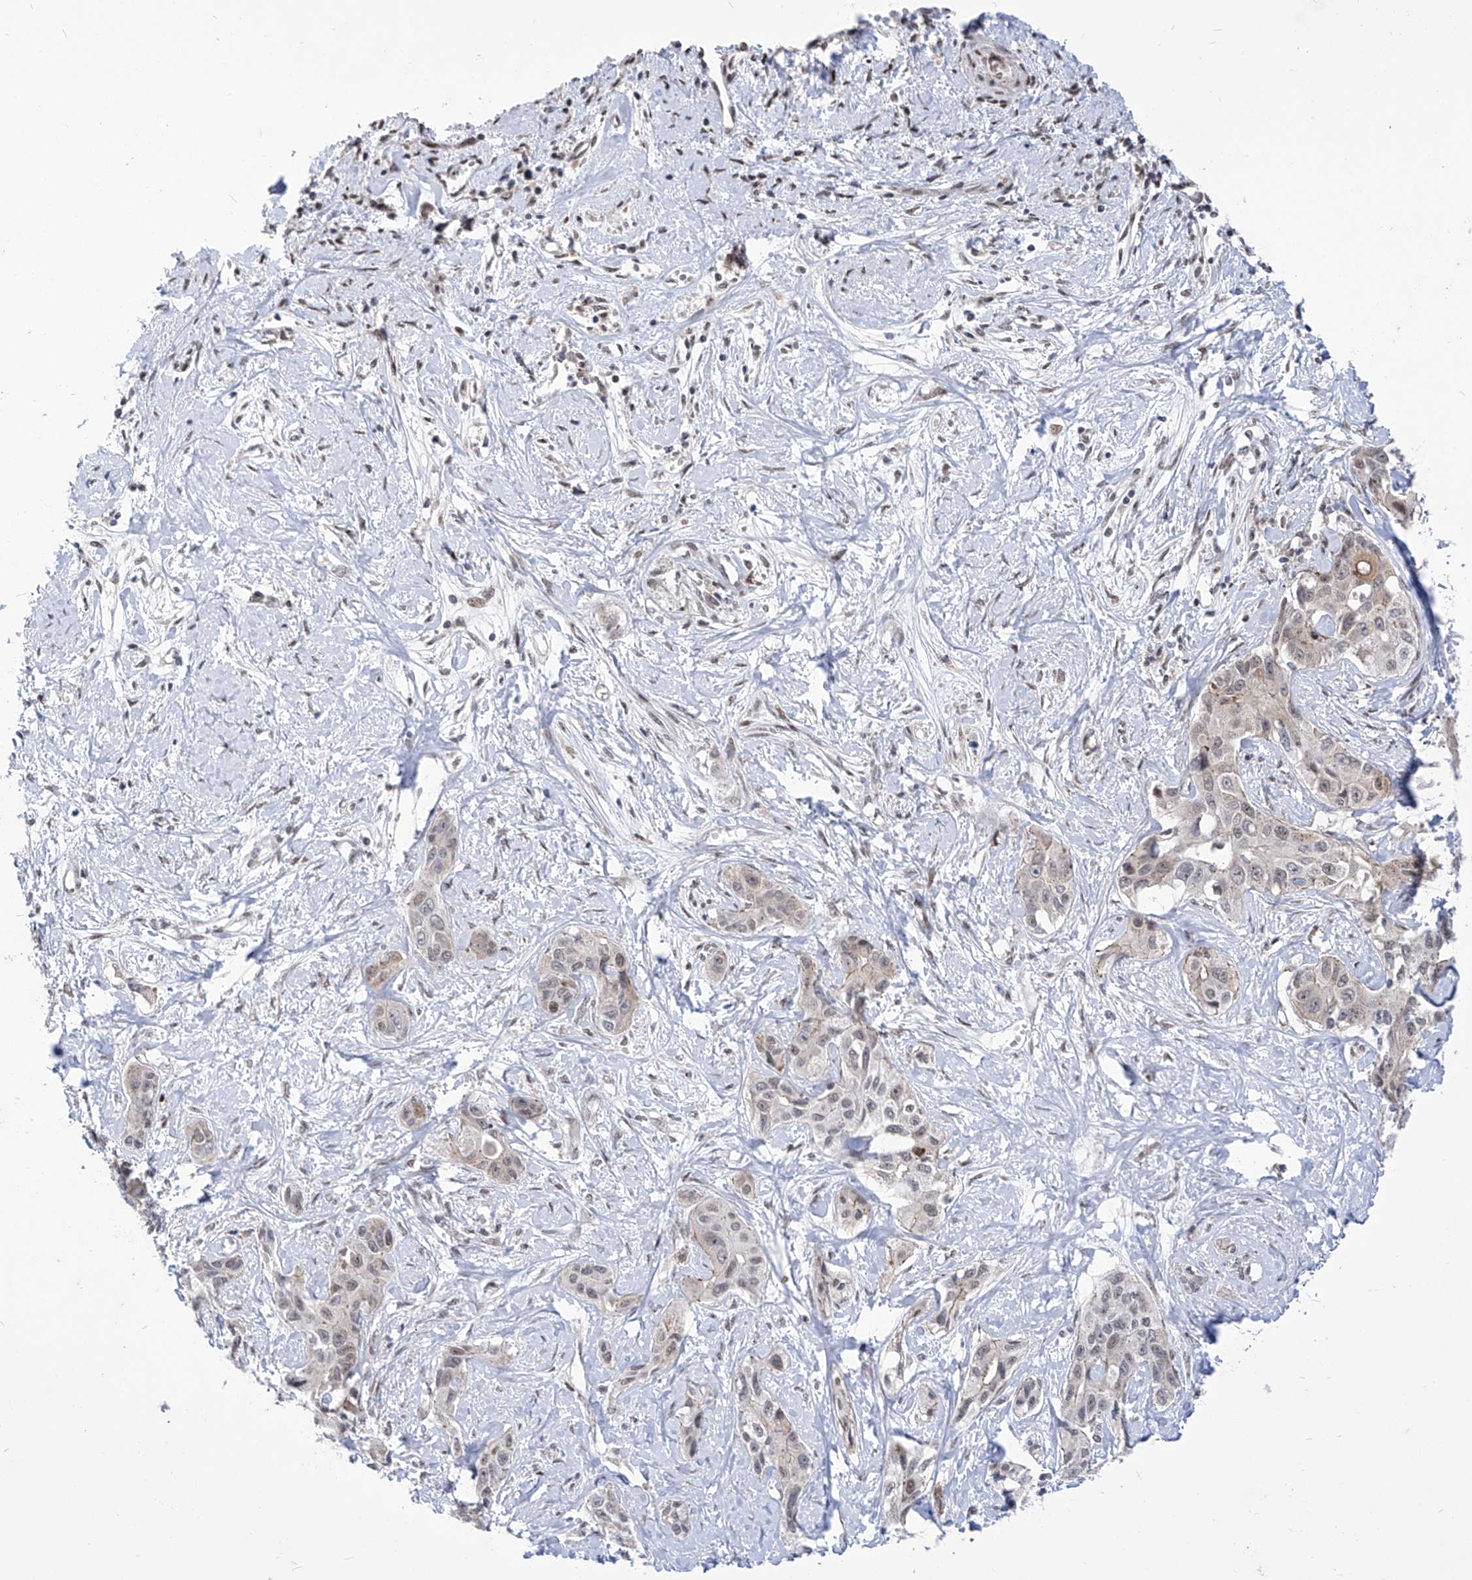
{"staining": {"intensity": "moderate", "quantity": "<25%", "location": "nuclear"}, "tissue": "liver cancer", "cell_type": "Tumor cells", "image_type": "cancer", "snomed": [{"axis": "morphology", "description": "Cholangiocarcinoma"}, {"axis": "topography", "description": "Liver"}], "caption": "A brown stain highlights moderate nuclear positivity of a protein in human liver cancer tumor cells. Nuclei are stained in blue.", "gene": "CEP290", "patient": {"sex": "male", "age": 59}}